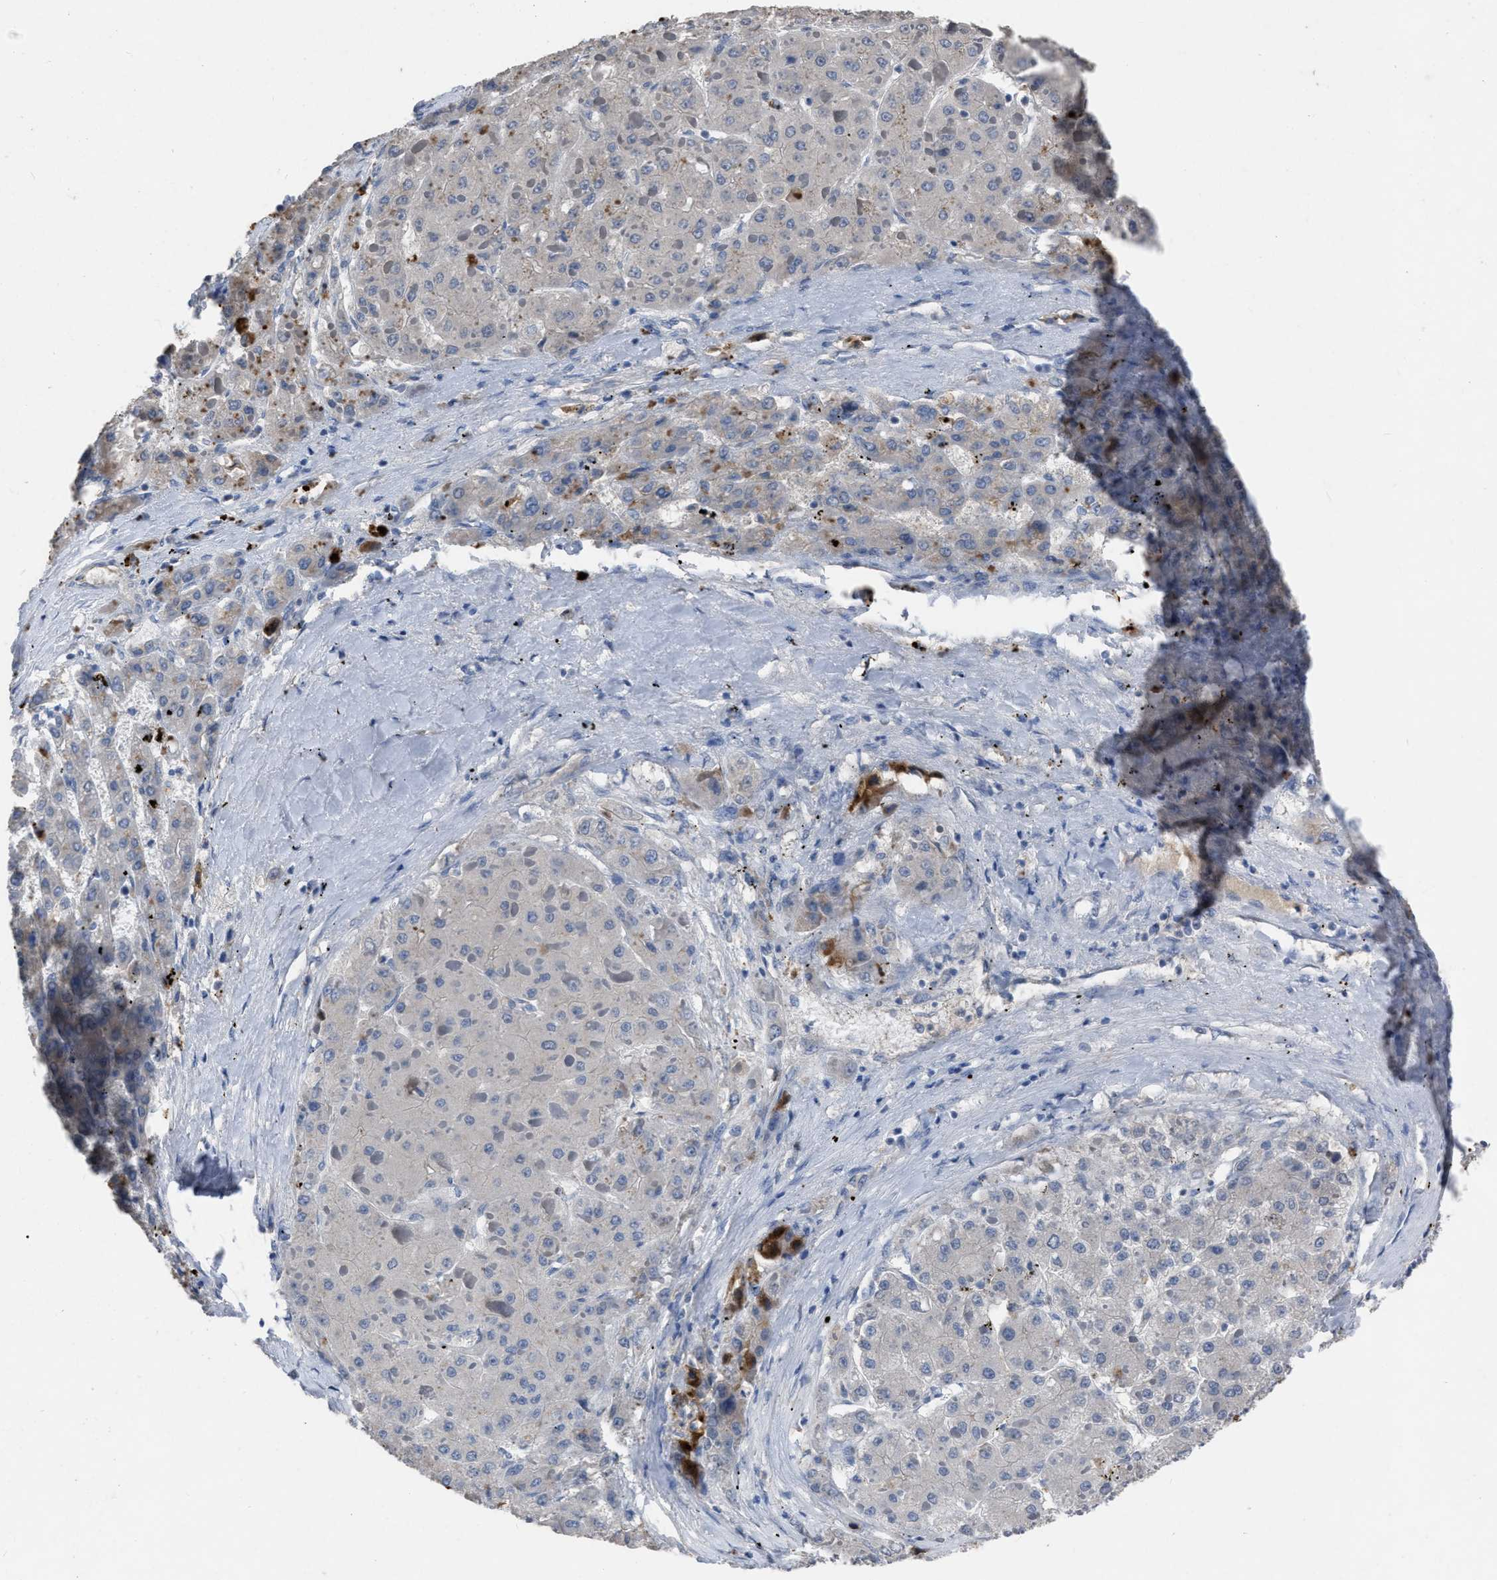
{"staining": {"intensity": "negative", "quantity": "none", "location": "none"}, "tissue": "liver cancer", "cell_type": "Tumor cells", "image_type": "cancer", "snomed": [{"axis": "morphology", "description": "Carcinoma, Hepatocellular, NOS"}, {"axis": "topography", "description": "Liver"}], "caption": "An immunohistochemistry (IHC) image of liver cancer (hepatocellular carcinoma) is shown. There is no staining in tumor cells of liver cancer (hepatocellular carcinoma). (Stains: DAB immunohistochemistry with hematoxylin counter stain, Microscopy: brightfield microscopy at high magnification).", "gene": "HABP2", "patient": {"sex": "female", "age": 73}}